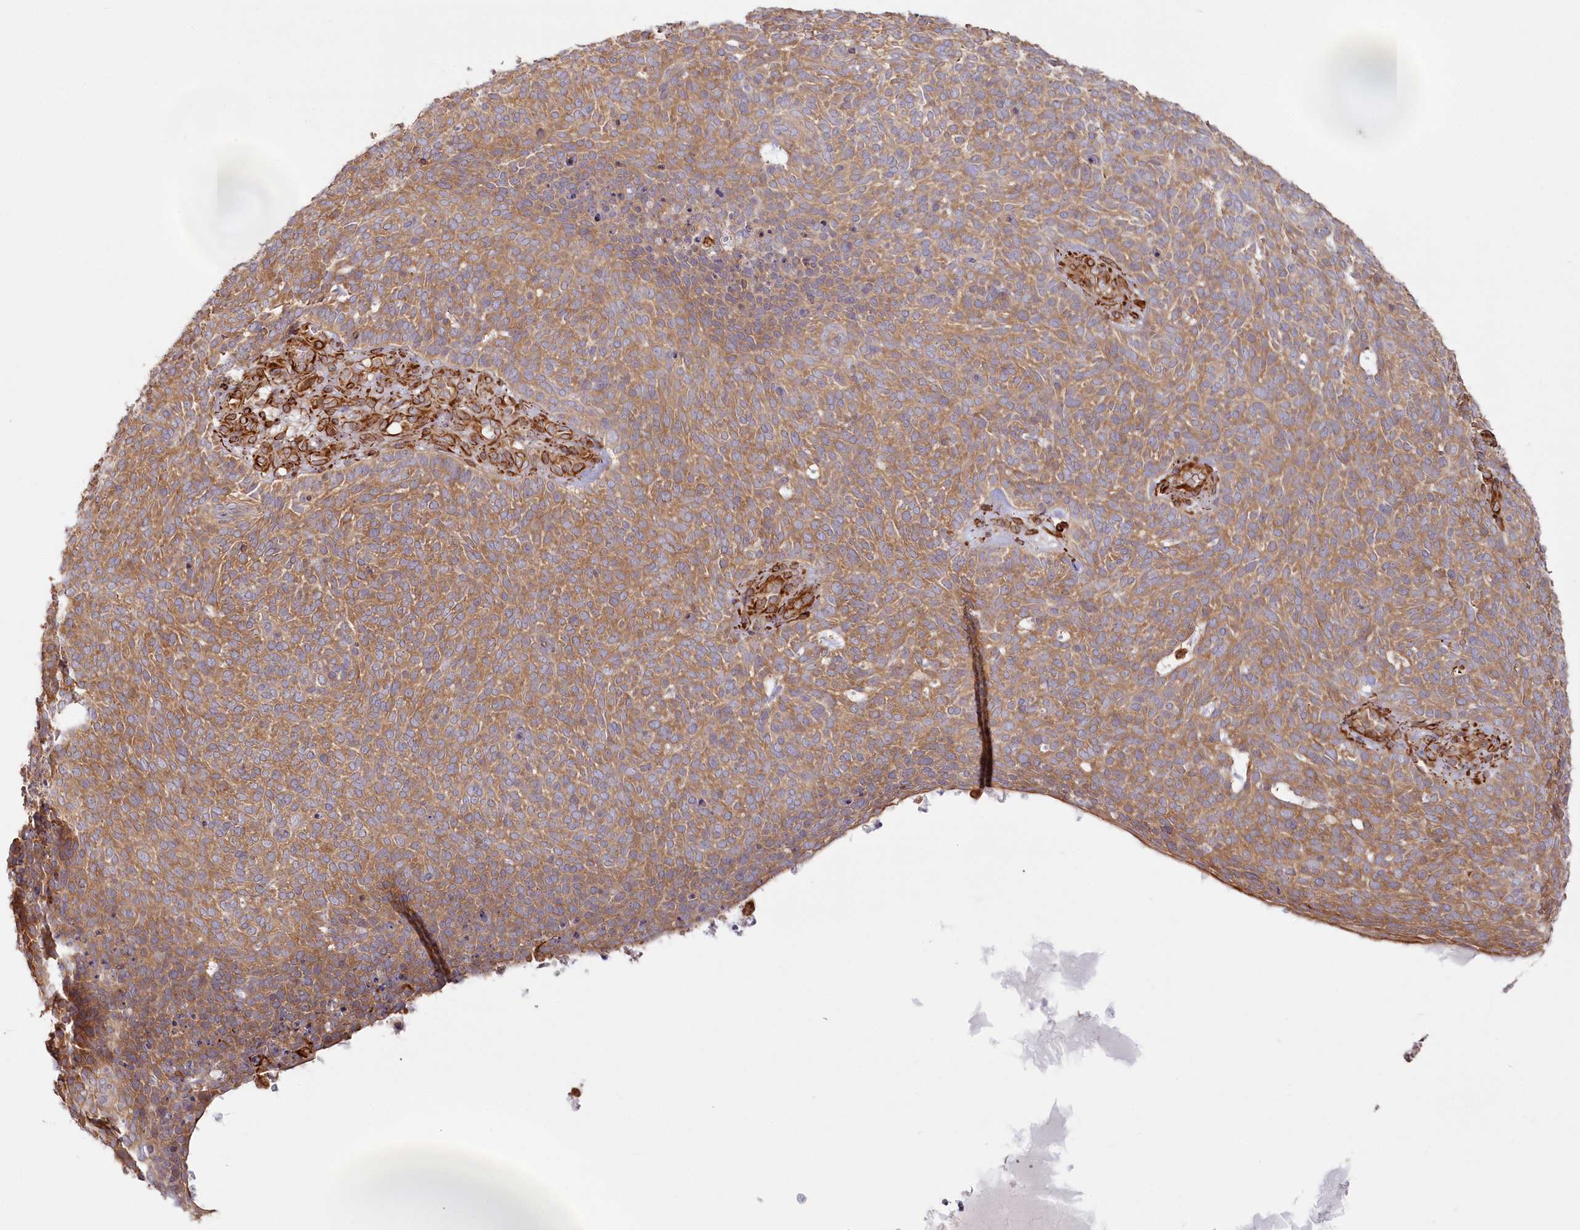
{"staining": {"intensity": "moderate", "quantity": ">75%", "location": "cytoplasmic/membranous"}, "tissue": "skin cancer", "cell_type": "Tumor cells", "image_type": "cancer", "snomed": [{"axis": "morphology", "description": "Squamous cell carcinoma, NOS"}, {"axis": "topography", "description": "Skin"}], "caption": "Immunohistochemical staining of skin cancer demonstrates moderate cytoplasmic/membranous protein expression in approximately >75% of tumor cells.", "gene": "TTC1", "patient": {"sex": "female", "age": 90}}